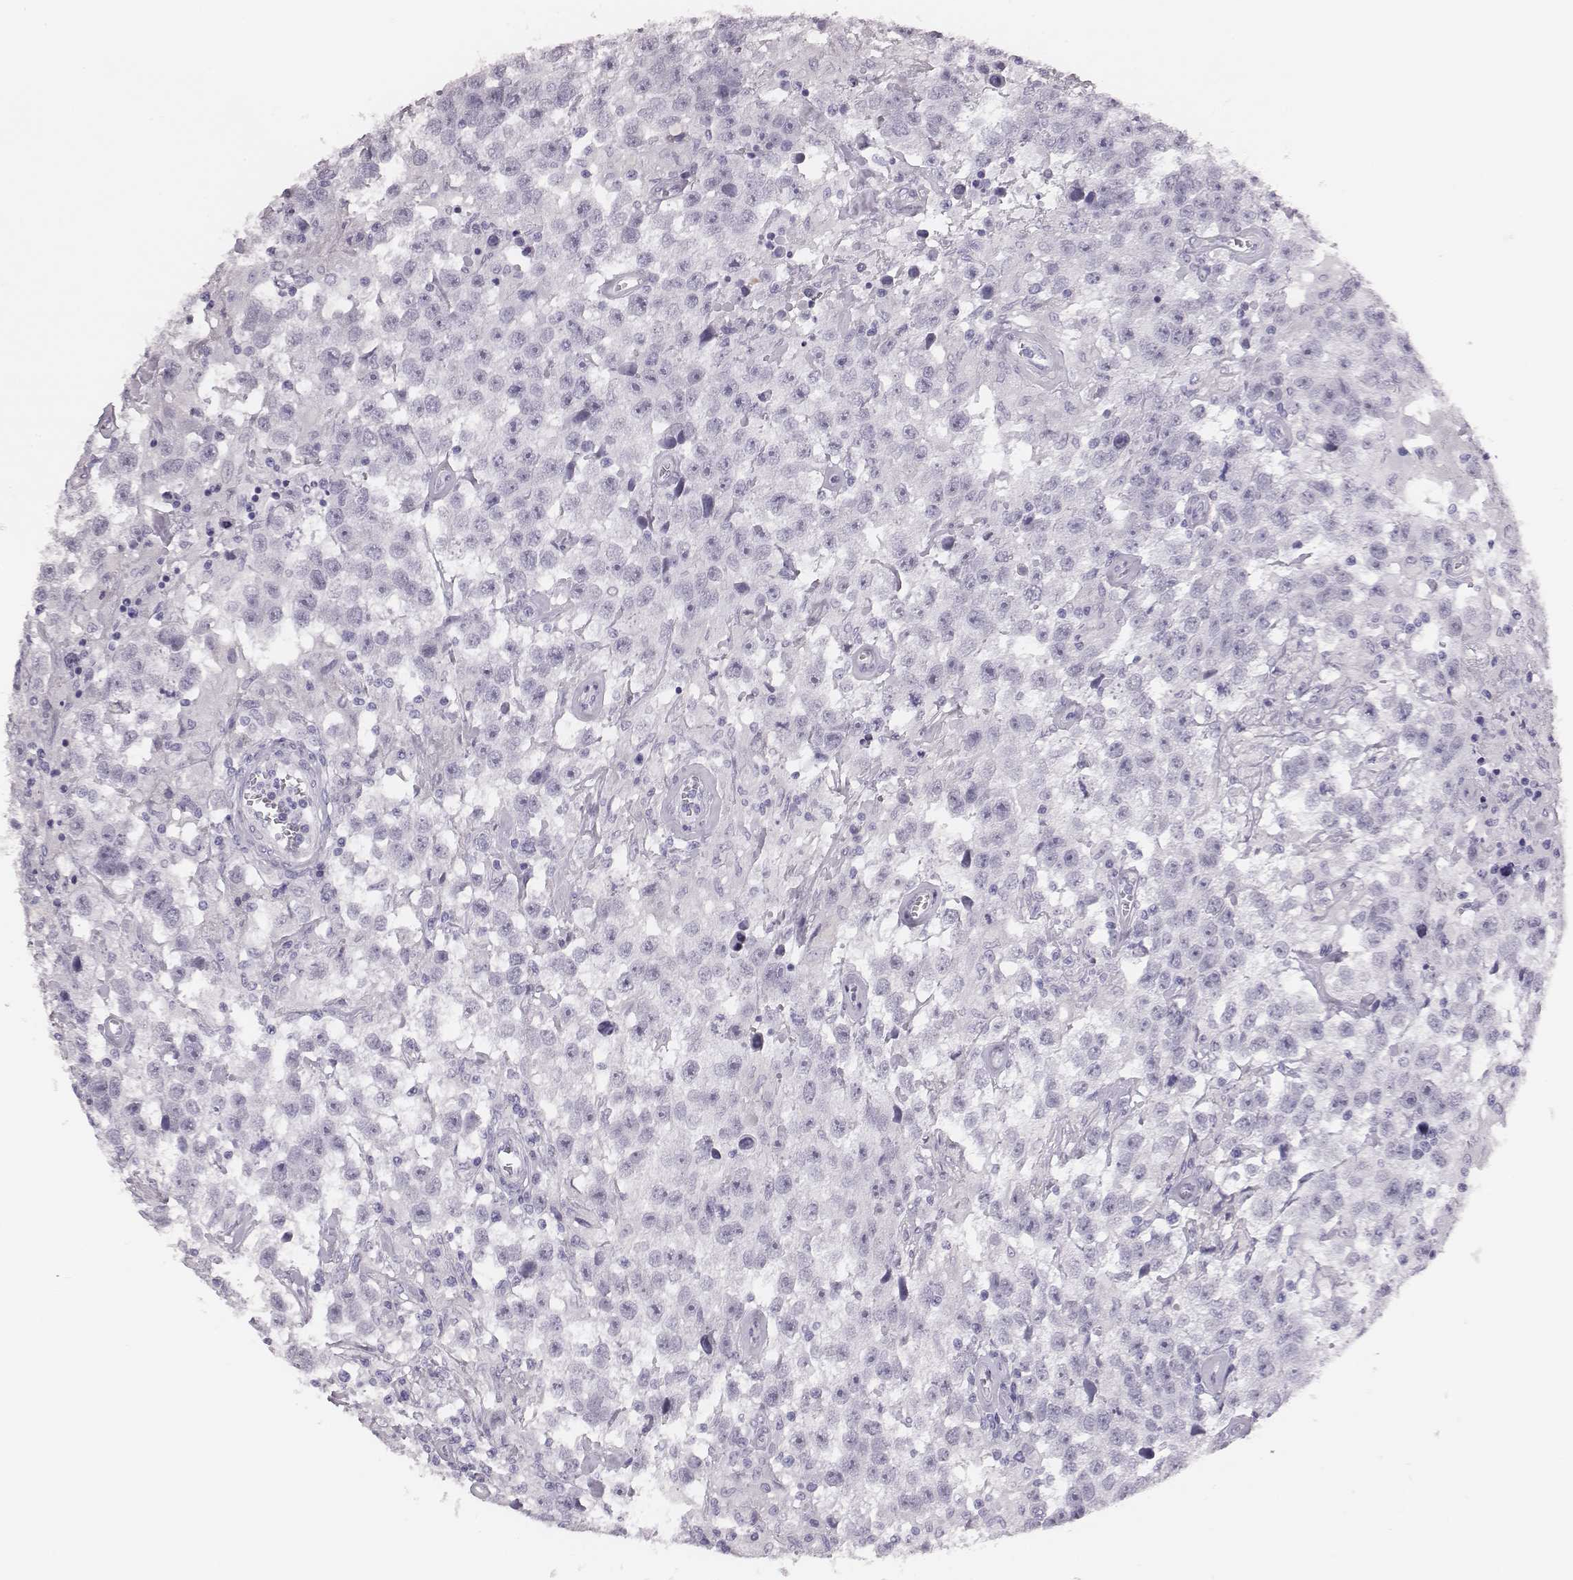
{"staining": {"intensity": "negative", "quantity": "none", "location": "none"}, "tissue": "testis cancer", "cell_type": "Tumor cells", "image_type": "cancer", "snomed": [{"axis": "morphology", "description": "Seminoma, NOS"}, {"axis": "topography", "description": "Testis"}], "caption": "DAB (3,3'-diaminobenzidine) immunohistochemical staining of testis cancer (seminoma) demonstrates no significant staining in tumor cells.", "gene": "H1-6", "patient": {"sex": "male", "age": 43}}